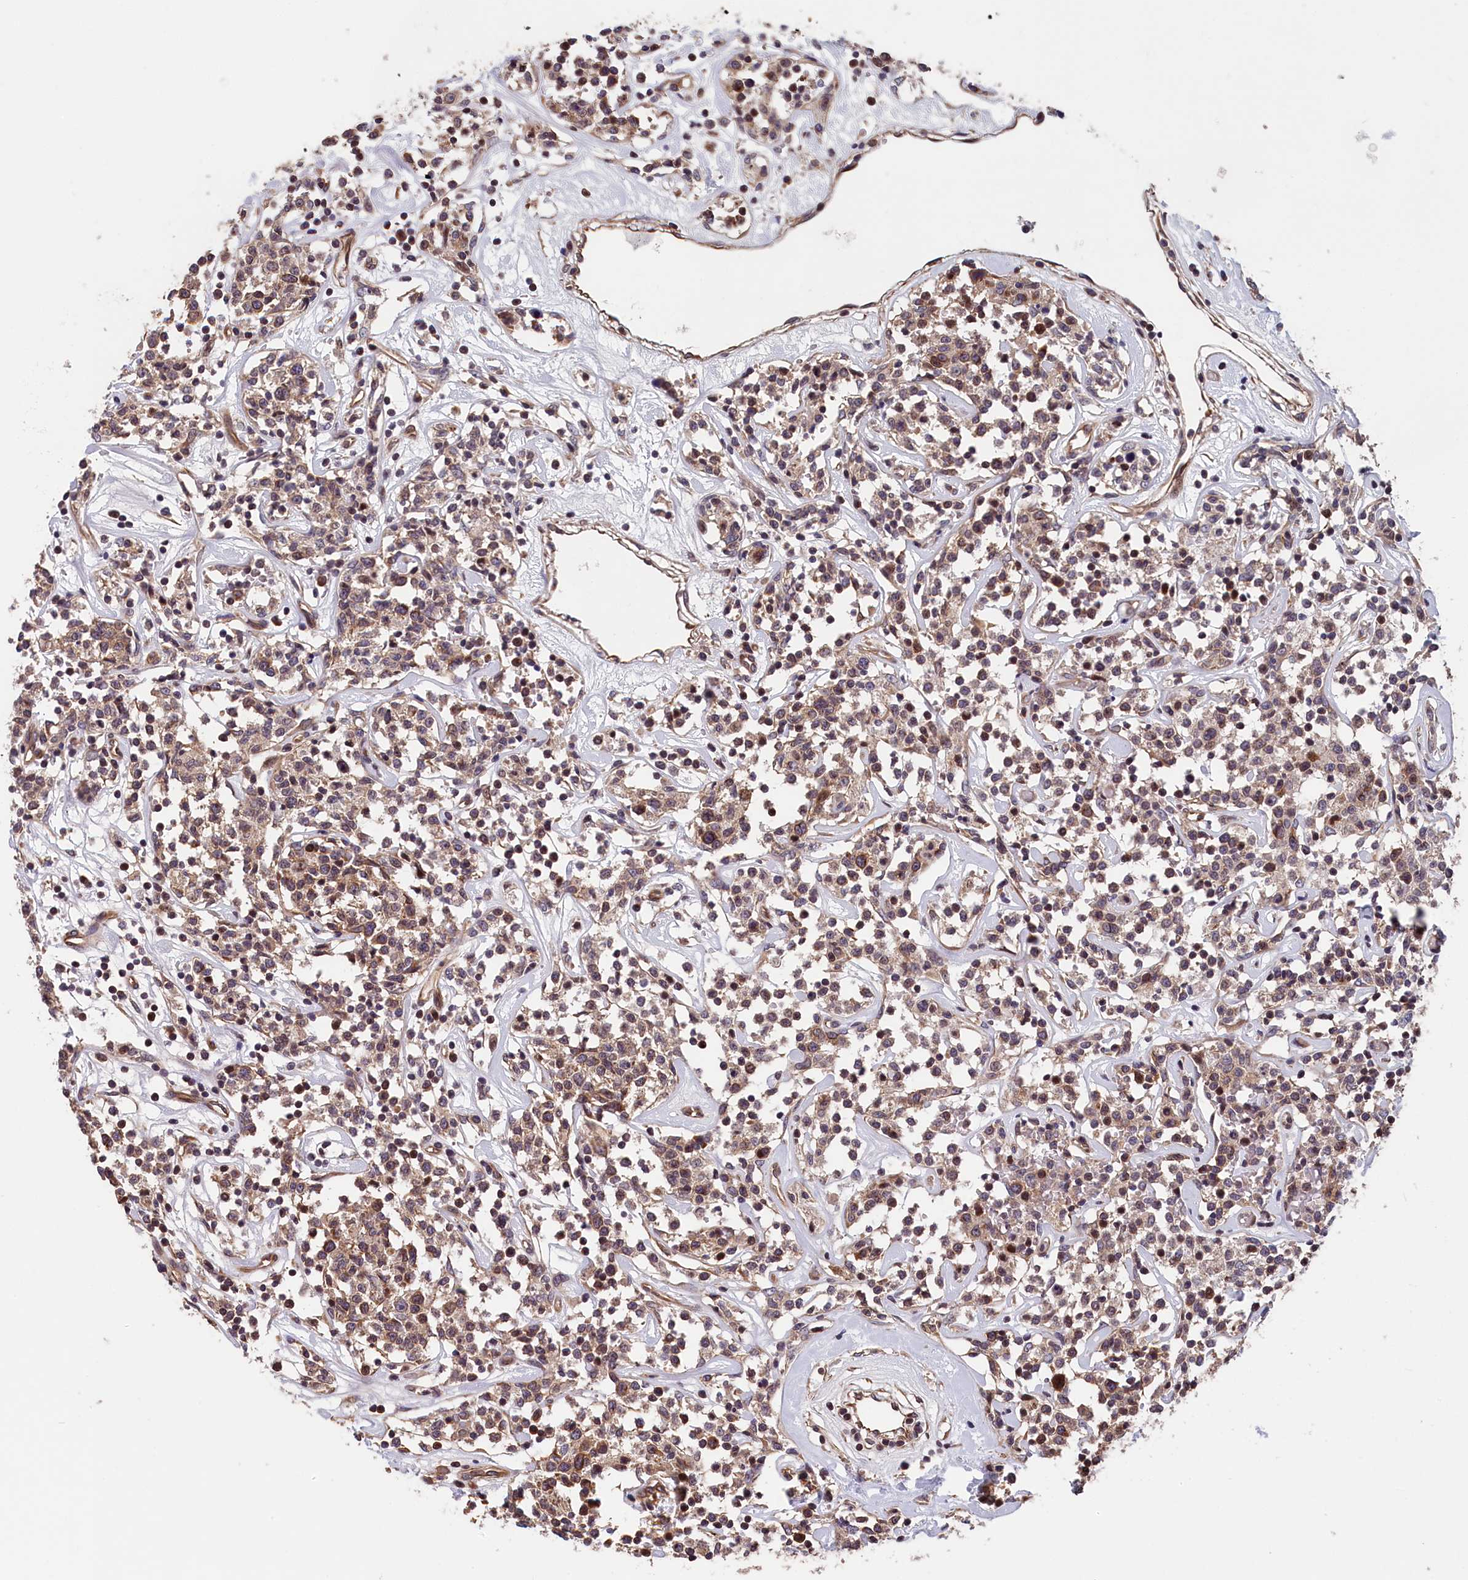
{"staining": {"intensity": "moderate", "quantity": "25%-75%", "location": "cytoplasmic/membranous"}, "tissue": "lymphoma", "cell_type": "Tumor cells", "image_type": "cancer", "snomed": [{"axis": "morphology", "description": "Malignant lymphoma, non-Hodgkin's type, Low grade"}, {"axis": "topography", "description": "Small intestine"}], "caption": "Protein expression analysis of lymphoma reveals moderate cytoplasmic/membranous staining in approximately 25%-75% of tumor cells. The staining was performed using DAB (3,3'-diaminobenzidine), with brown indicating positive protein expression. Nuclei are stained blue with hematoxylin.", "gene": "TMEM116", "patient": {"sex": "female", "age": 59}}